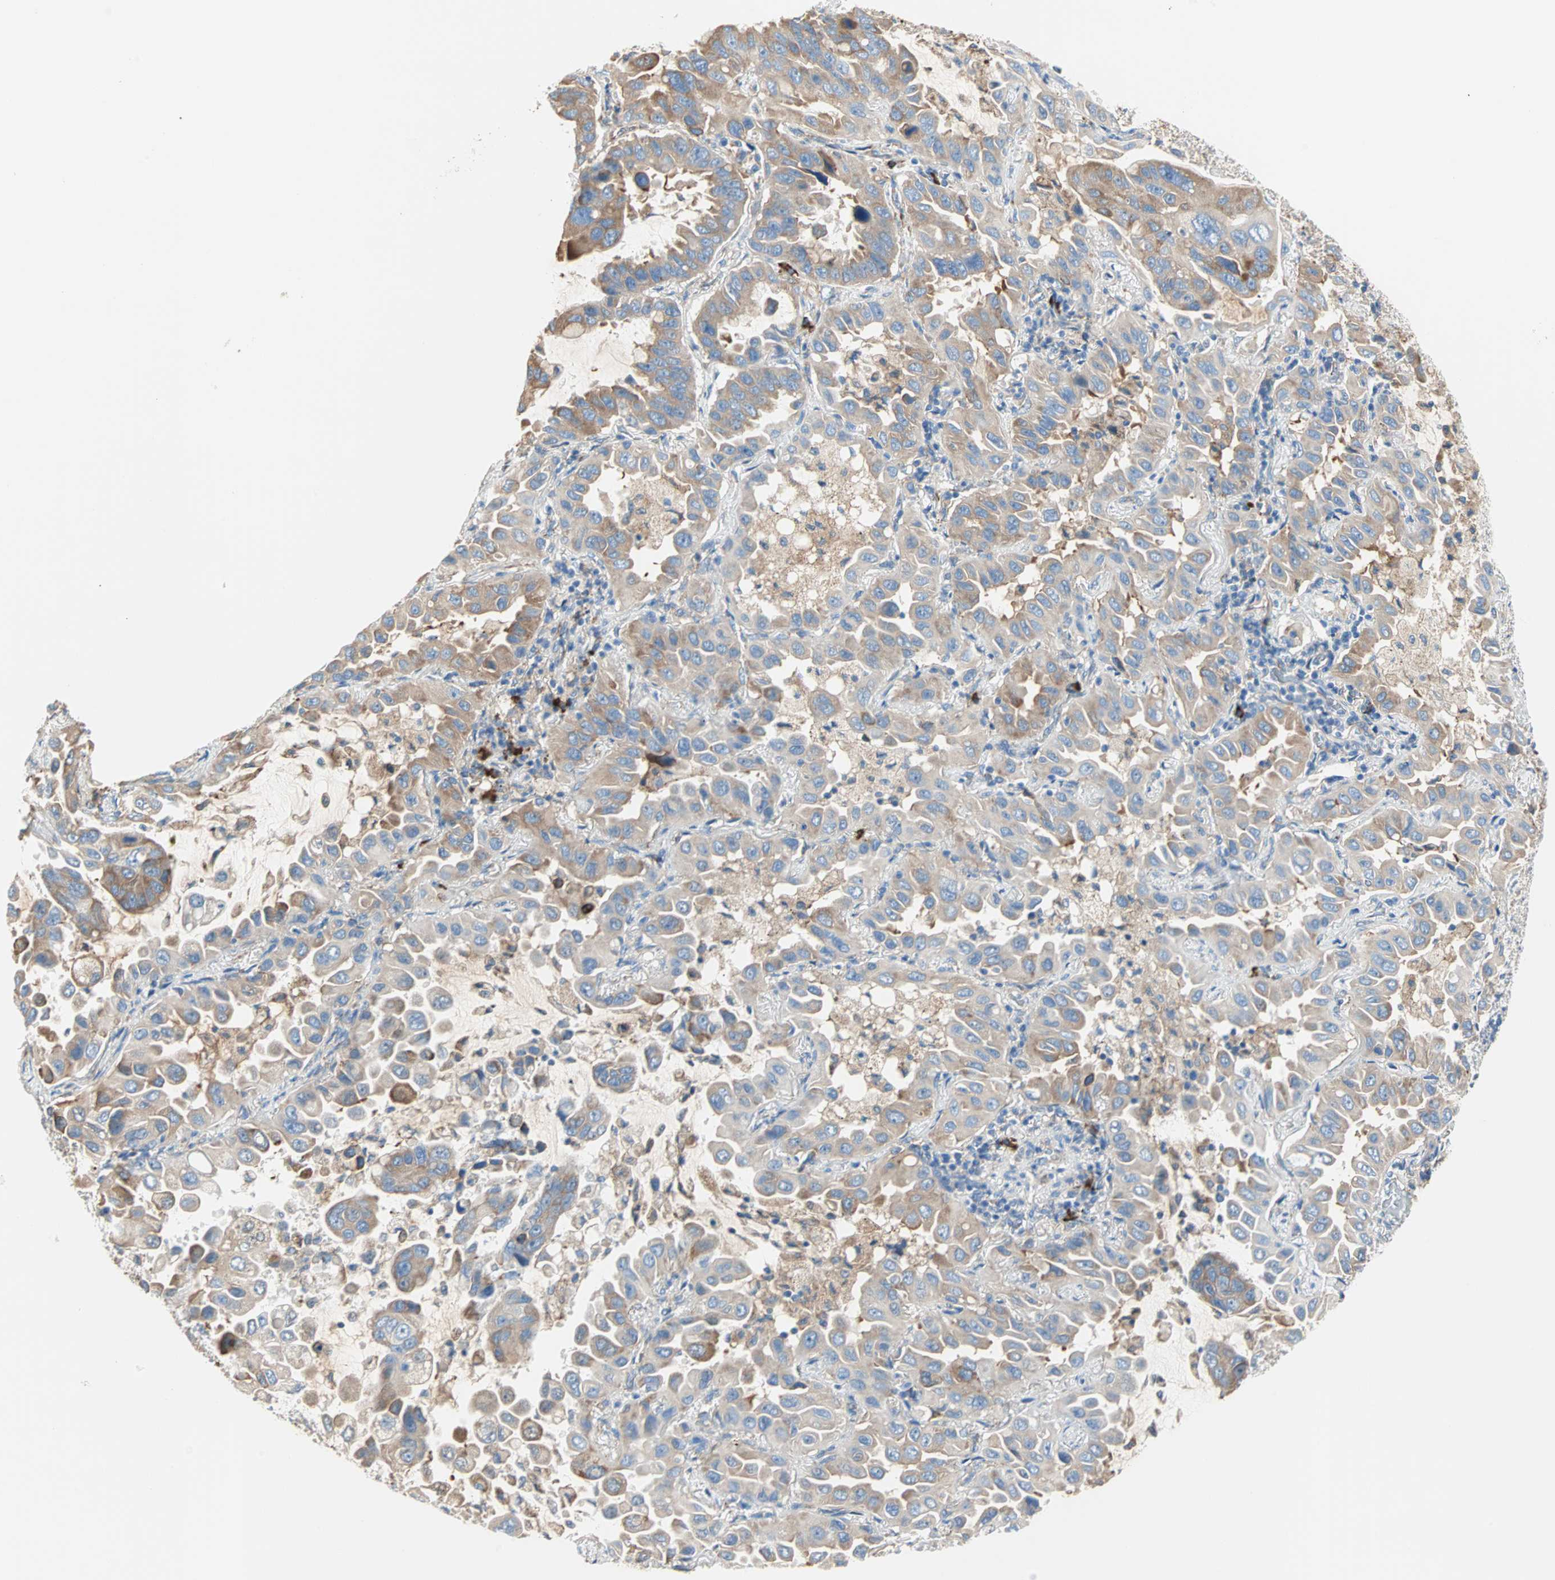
{"staining": {"intensity": "moderate", "quantity": ">75%", "location": "cytoplasmic/membranous"}, "tissue": "lung cancer", "cell_type": "Tumor cells", "image_type": "cancer", "snomed": [{"axis": "morphology", "description": "Adenocarcinoma, NOS"}, {"axis": "topography", "description": "Lung"}], "caption": "Immunohistochemical staining of lung cancer demonstrates moderate cytoplasmic/membranous protein positivity in approximately >75% of tumor cells.", "gene": "PLCXD1", "patient": {"sex": "male", "age": 64}}